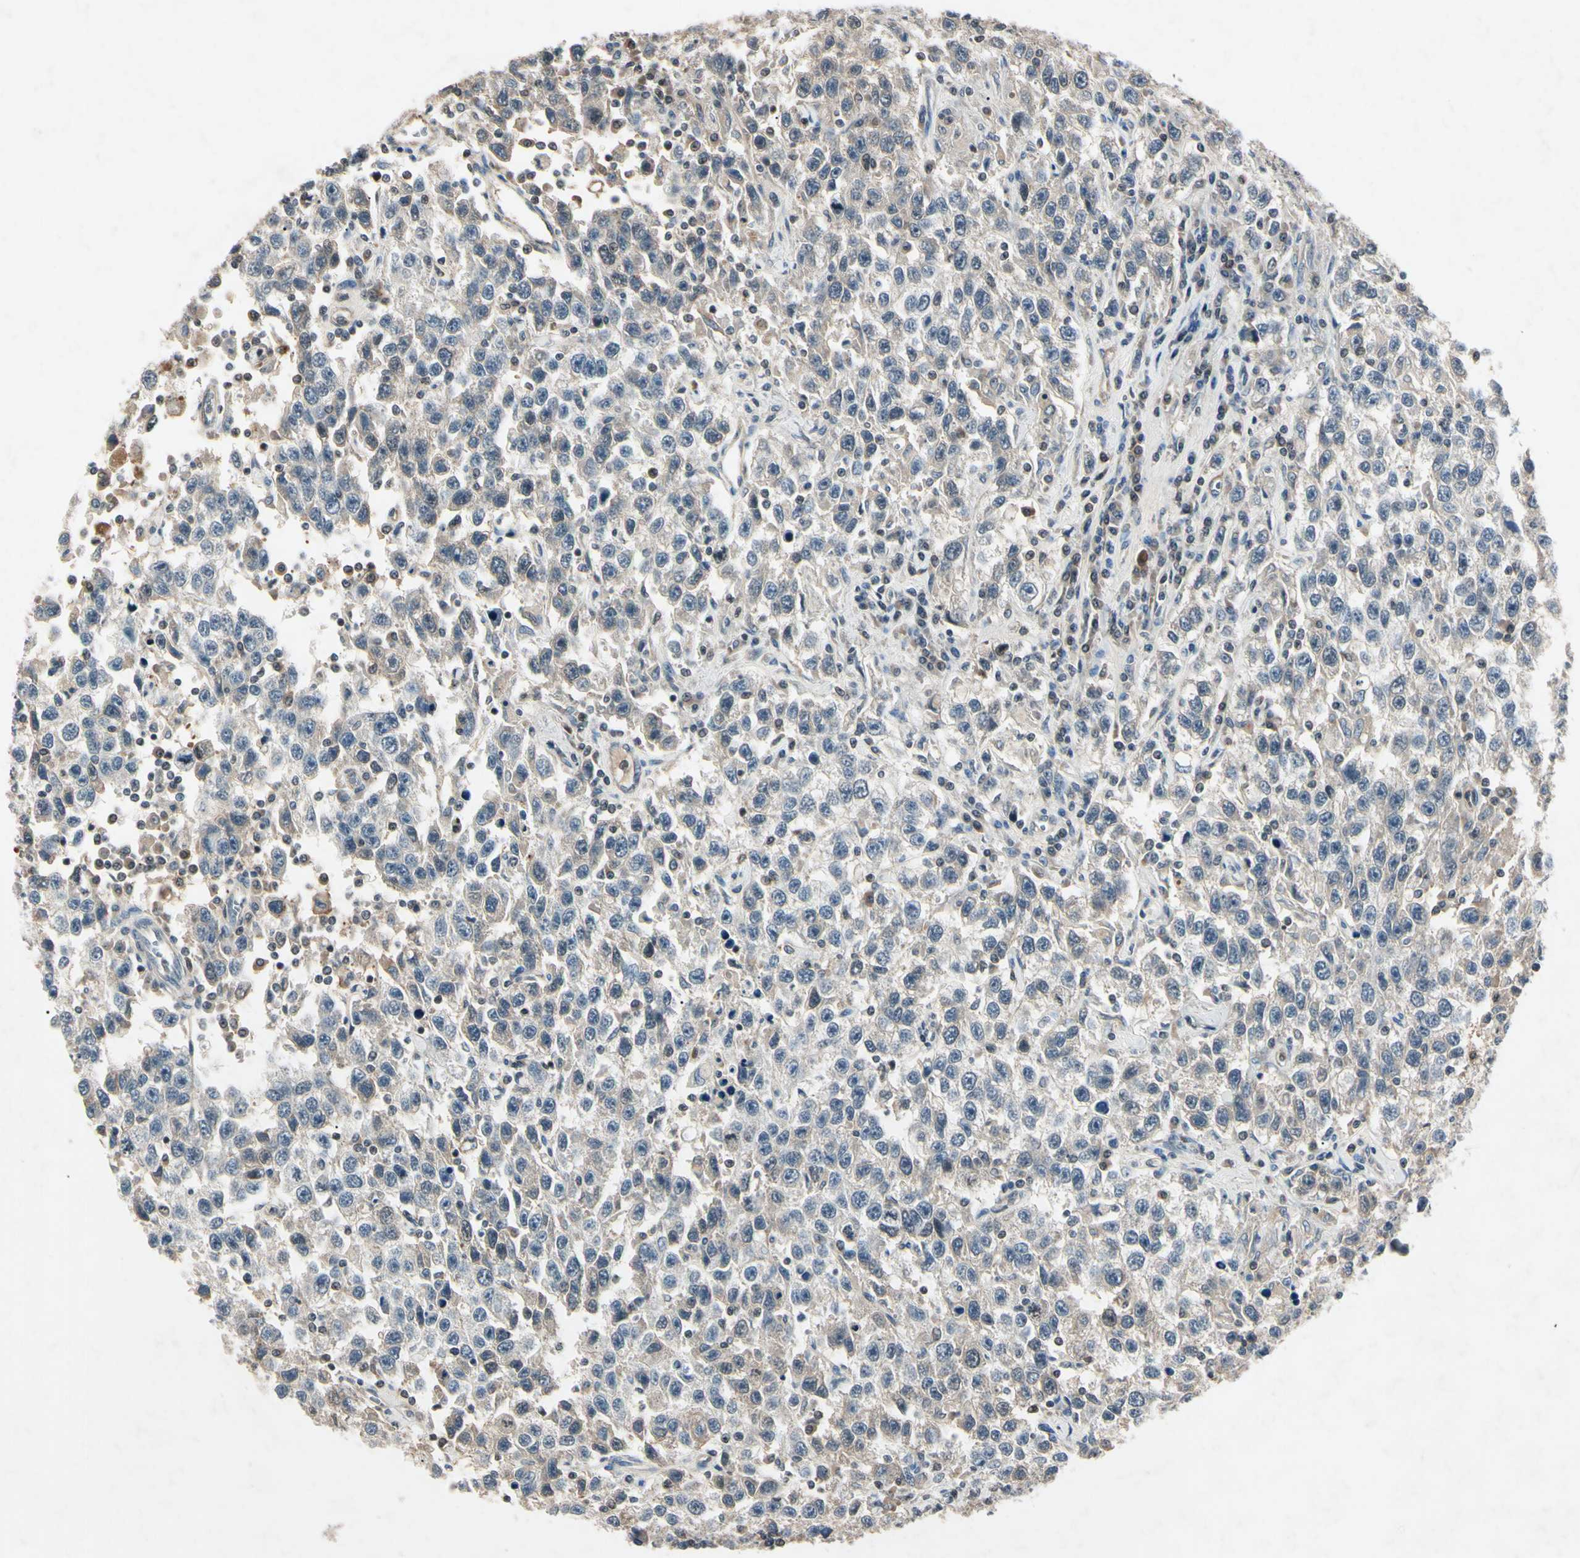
{"staining": {"intensity": "negative", "quantity": "none", "location": "none"}, "tissue": "testis cancer", "cell_type": "Tumor cells", "image_type": "cancer", "snomed": [{"axis": "morphology", "description": "Seminoma, NOS"}, {"axis": "topography", "description": "Testis"}], "caption": "Immunohistochemistry micrograph of human testis cancer stained for a protein (brown), which displays no positivity in tumor cells.", "gene": "AEBP1", "patient": {"sex": "male", "age": 41}}